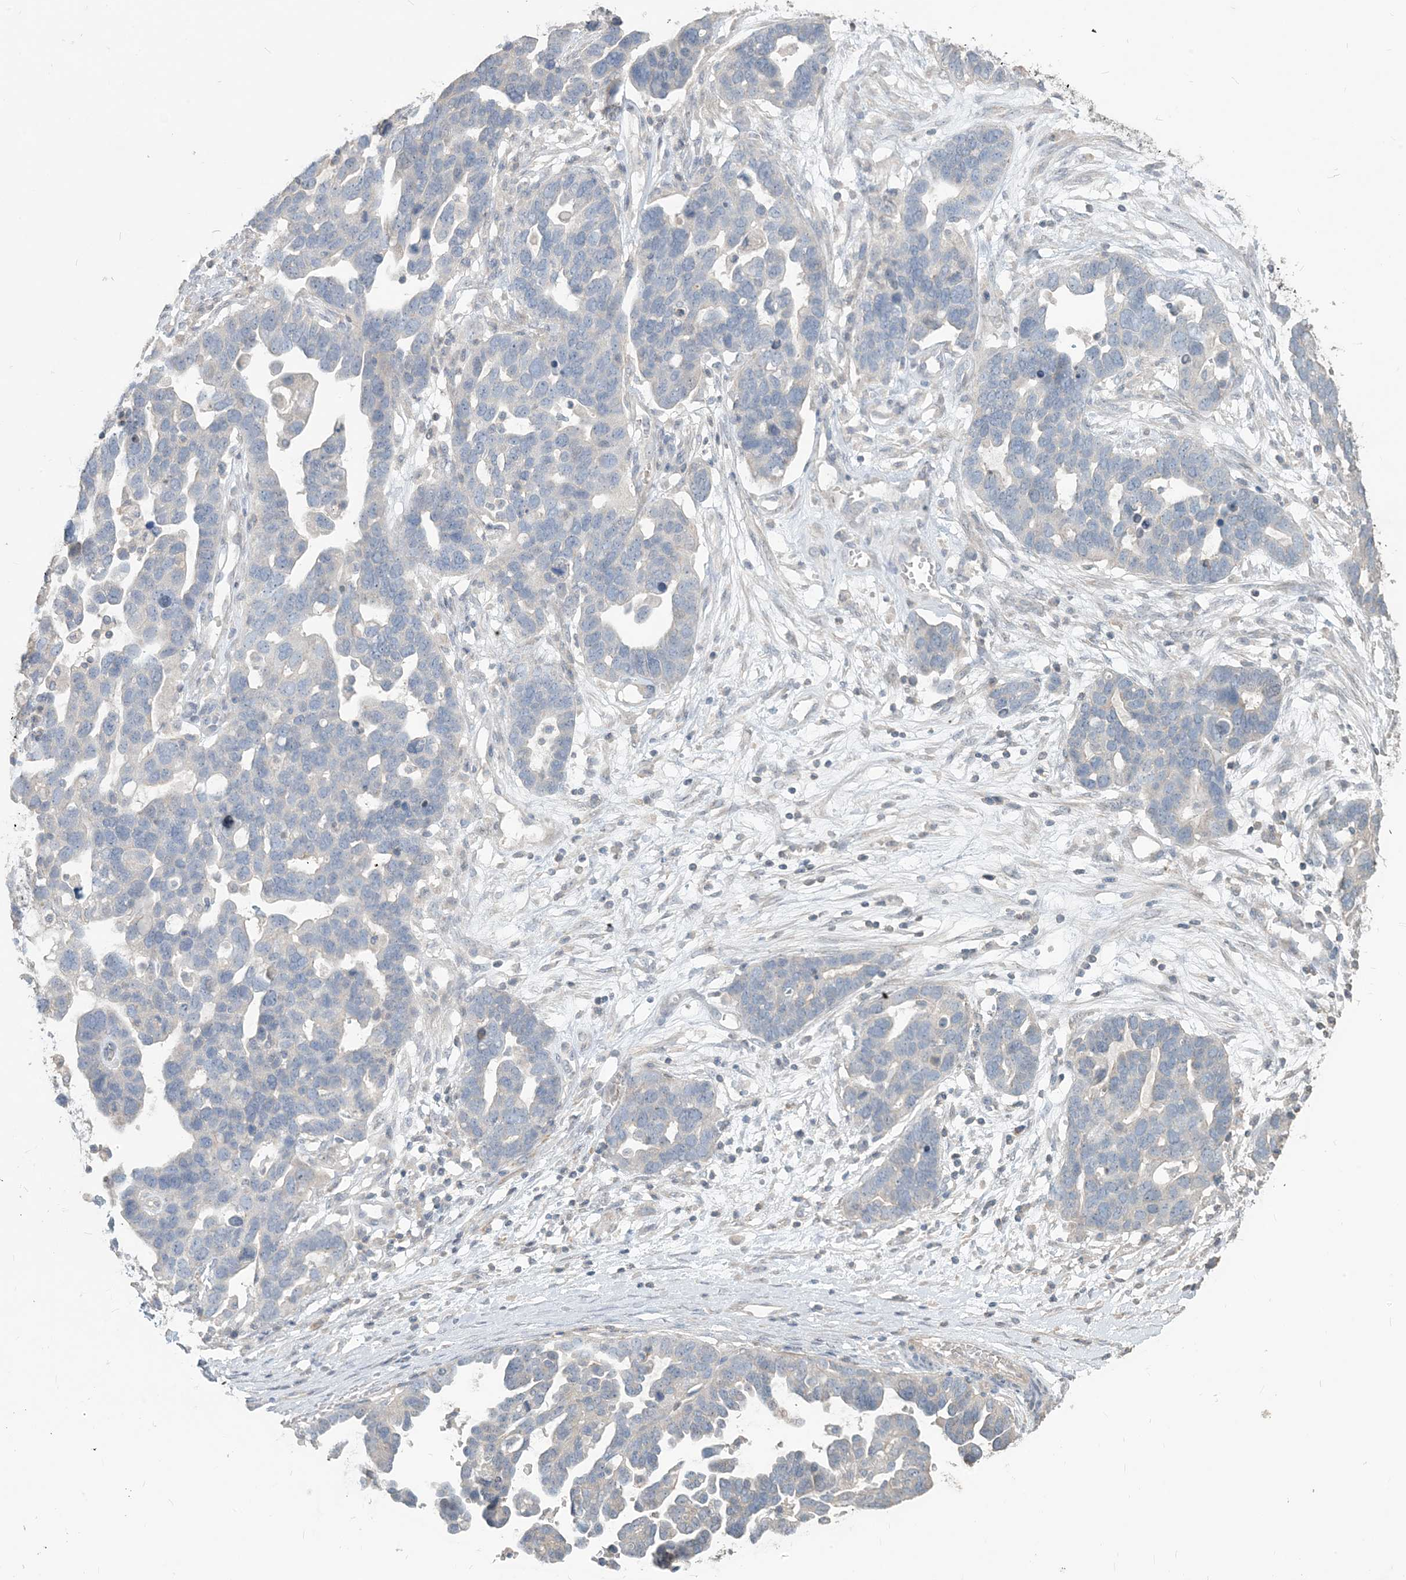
{"staining": {"intensity": "negative", "quantity": "none", "location": "none"}, "tissue": "ovarian cancer", "cell_type": "Tumor cells", "image_type": "cancer", "snomed": [{"axis": "morphology", "description": "Cystadenocarcinoma, serous, NOS"}, {"axis": "topography", "description": "Ovary"}], "caption": "Tumor cells show no significant protein staining in serous cystadenocarcinoma (ovarian).", "gene": "NPHS2", "patient": {"sex": "female", "age": 54}}